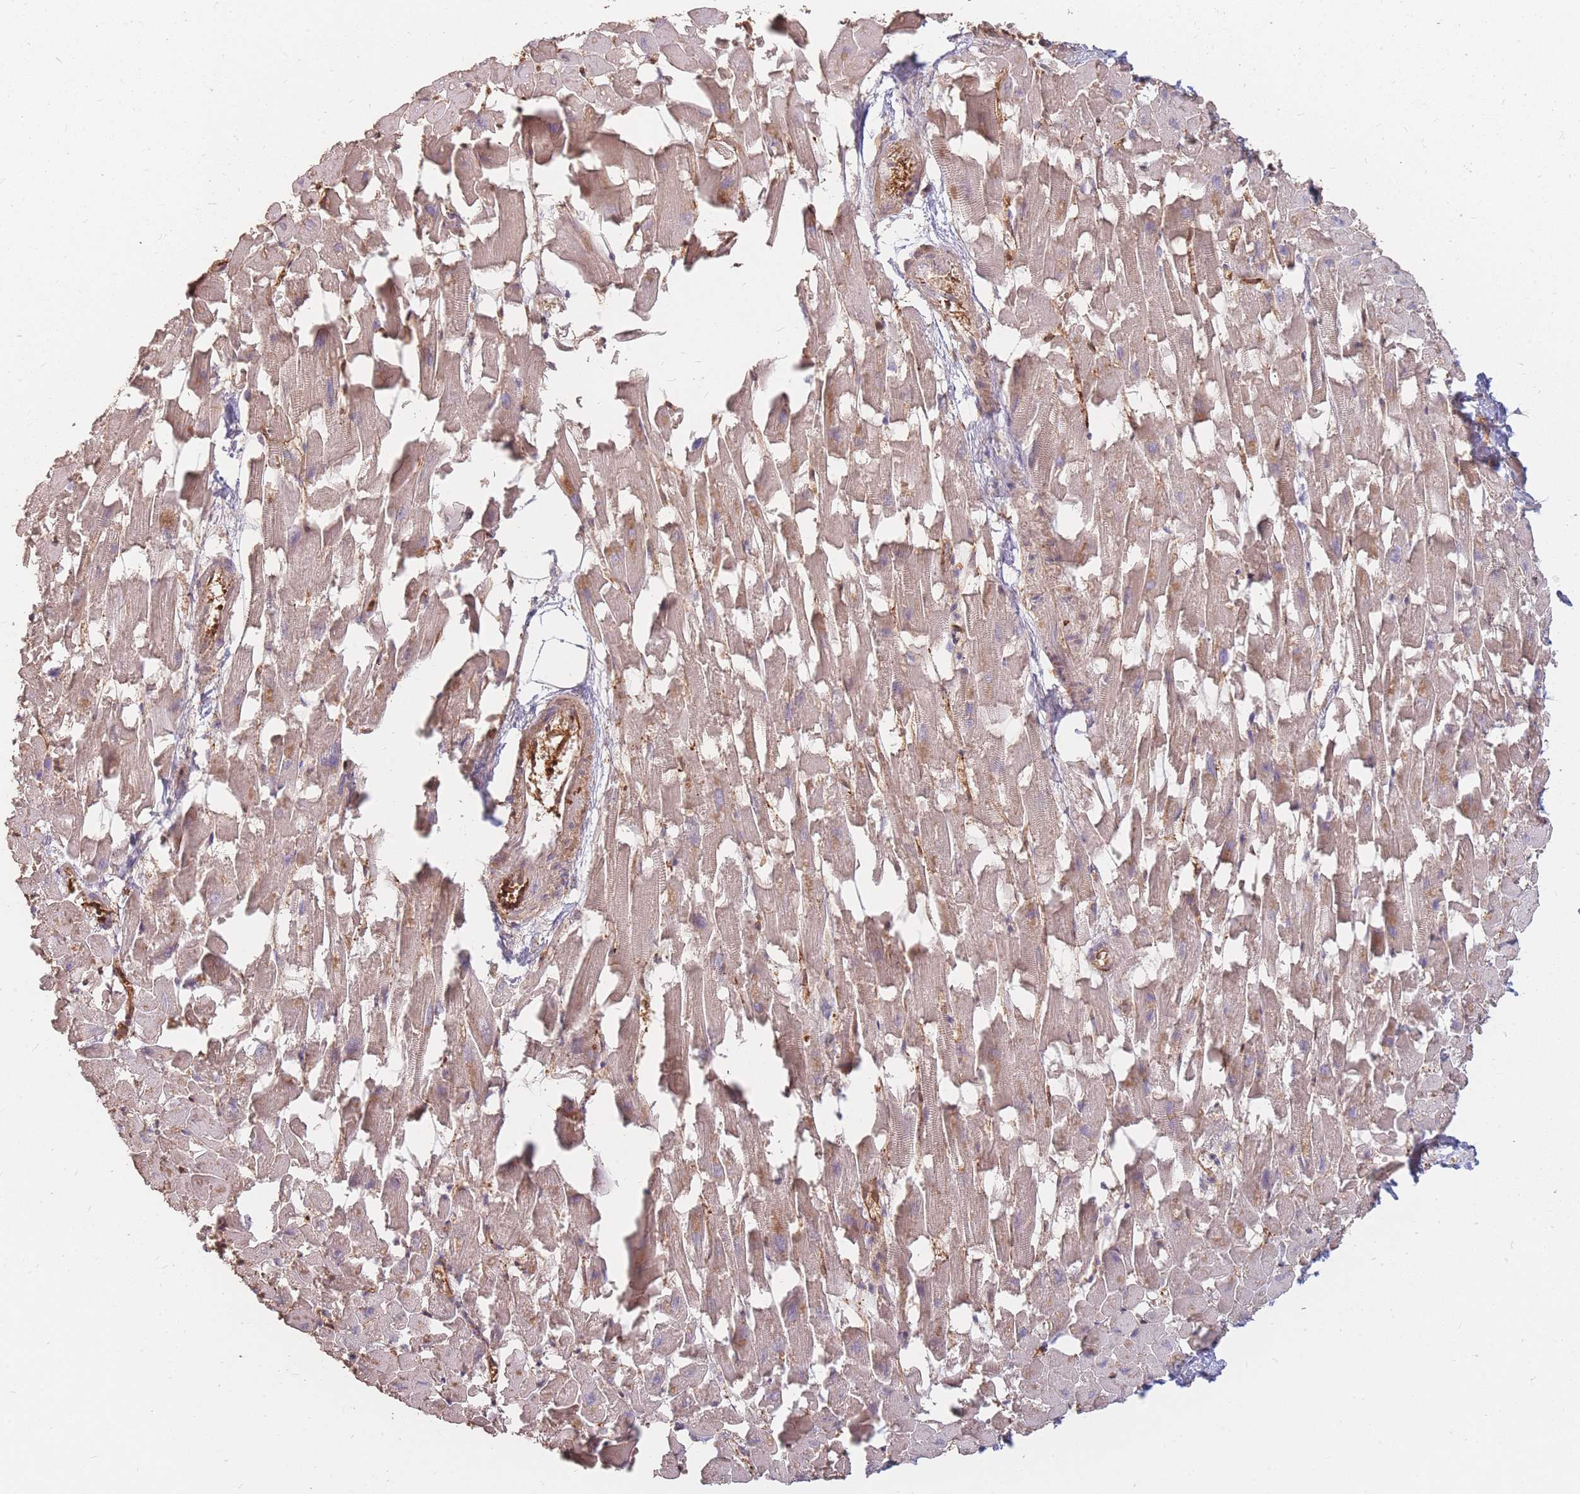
{"staining": {"intensity": "weak", "quantity": ">75%", "location": "cytoplasmic/membranous"}, "tissue": "heart muscle", "cell_type": "Cardiomyocytes", "image_type": "normal", "snomed": [{"axis": "morphology", "description": "Normal tissue, NOS"}, {"axis": "topography", "description": "Heart"}], "caption": "IHC (DAB (3,3'-diaminobenzidine)) staining of benign human heart muscle exhibits weak cytoplasmic/membranous protein staining in about >75% of cardiomyocytes.", "gene": "PLS3", "patient": {"sex": "female", "age": 64}}